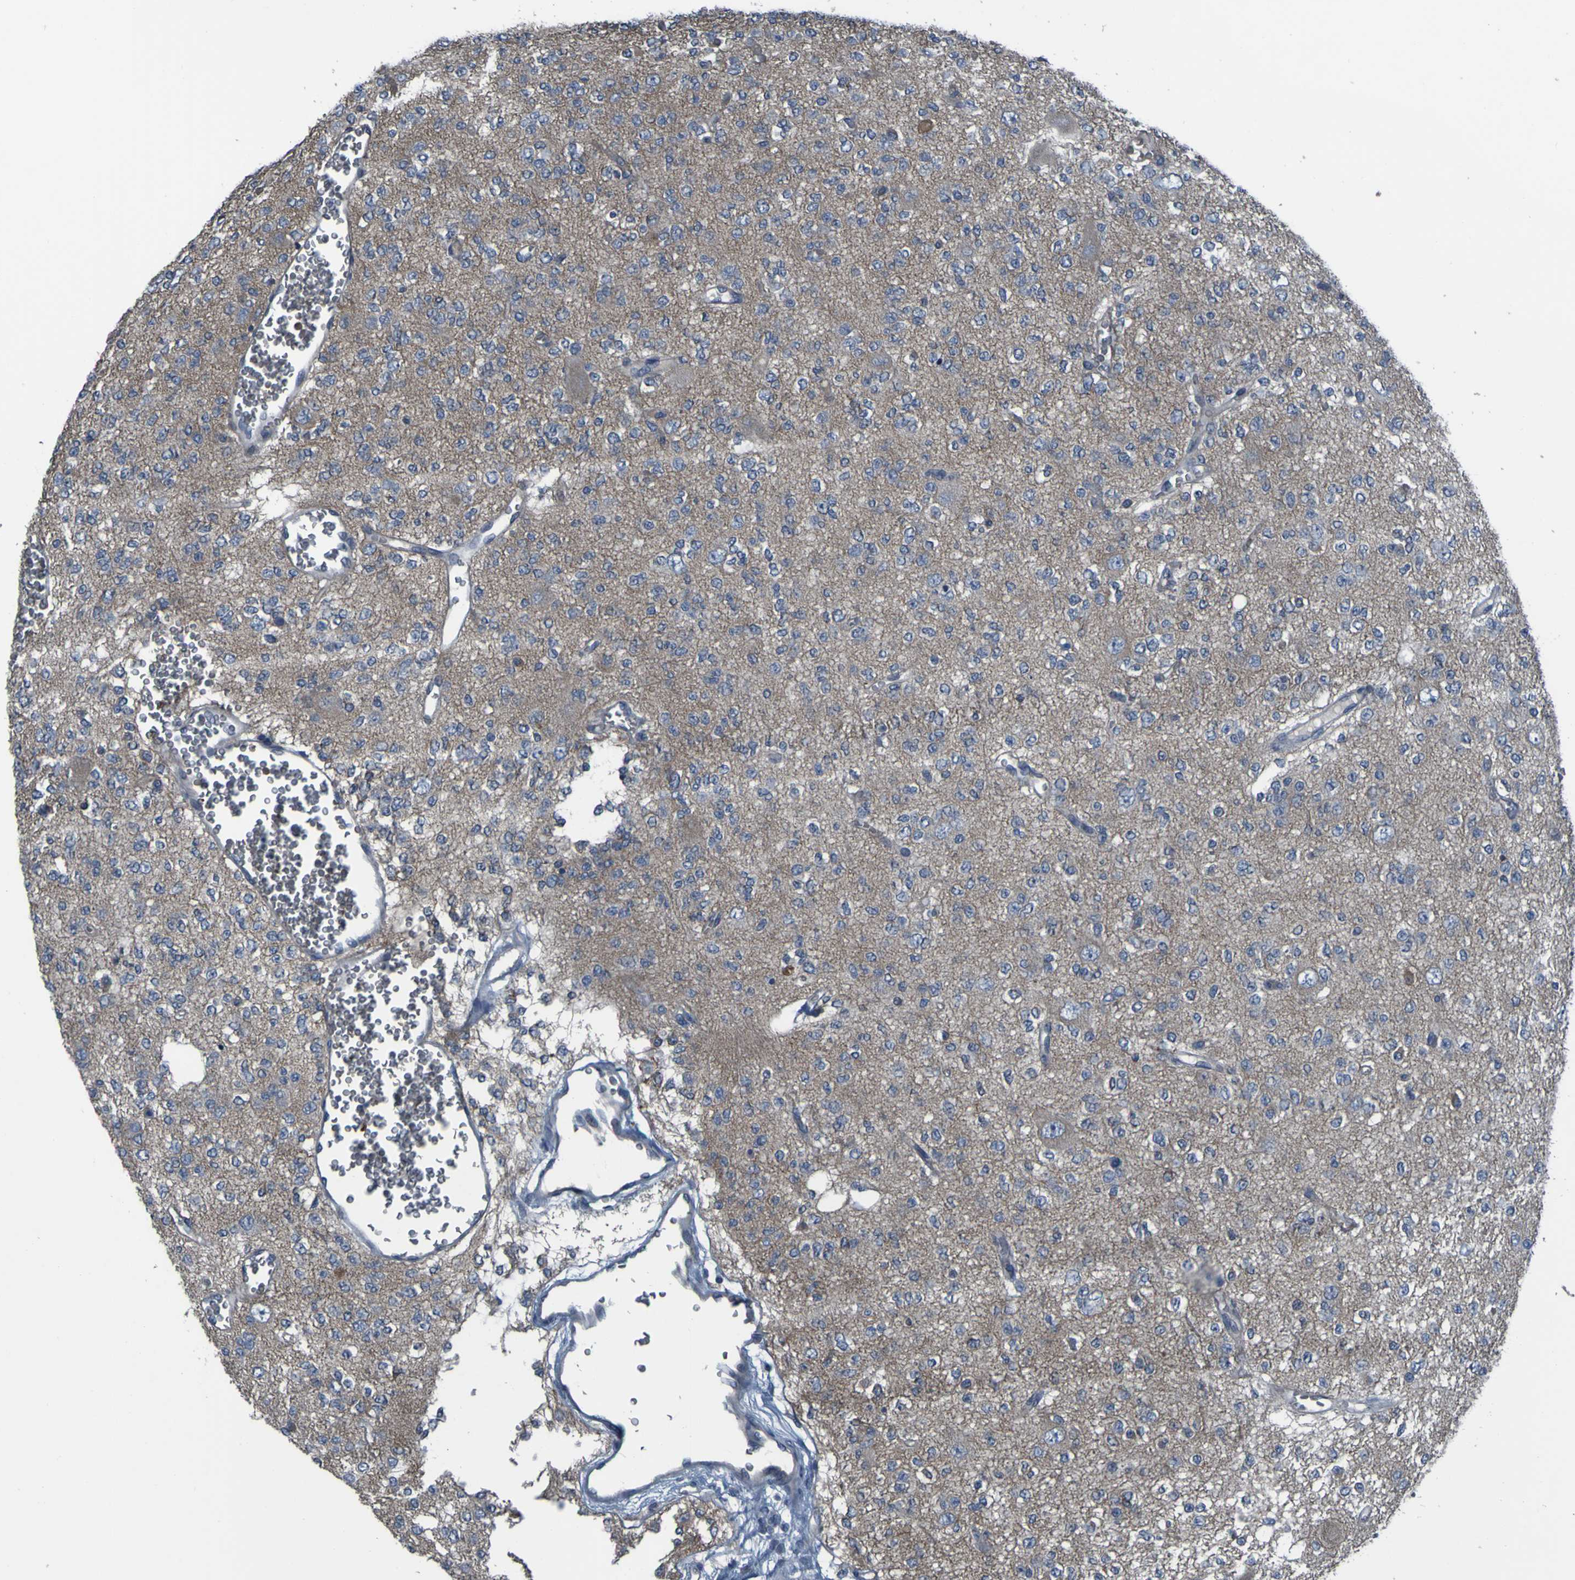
{"staining": {"intensity": "negative", "quantity": "none", "location": "none"}, "tissue": "glioma", "cell_type": "Tumor cells", "image_type": "cancer", "snomed": [{"axis": "morphology", "description": "Glioma, malignant, Low grade"}, {"axis": "topography", "description": "Brain"}], "caption": "Human glioma stained for a protein using IHC reveals no positivity in tumor cells.", "gene": "GRAMD1A", "patient": {"sex": "male", "age": 38}}